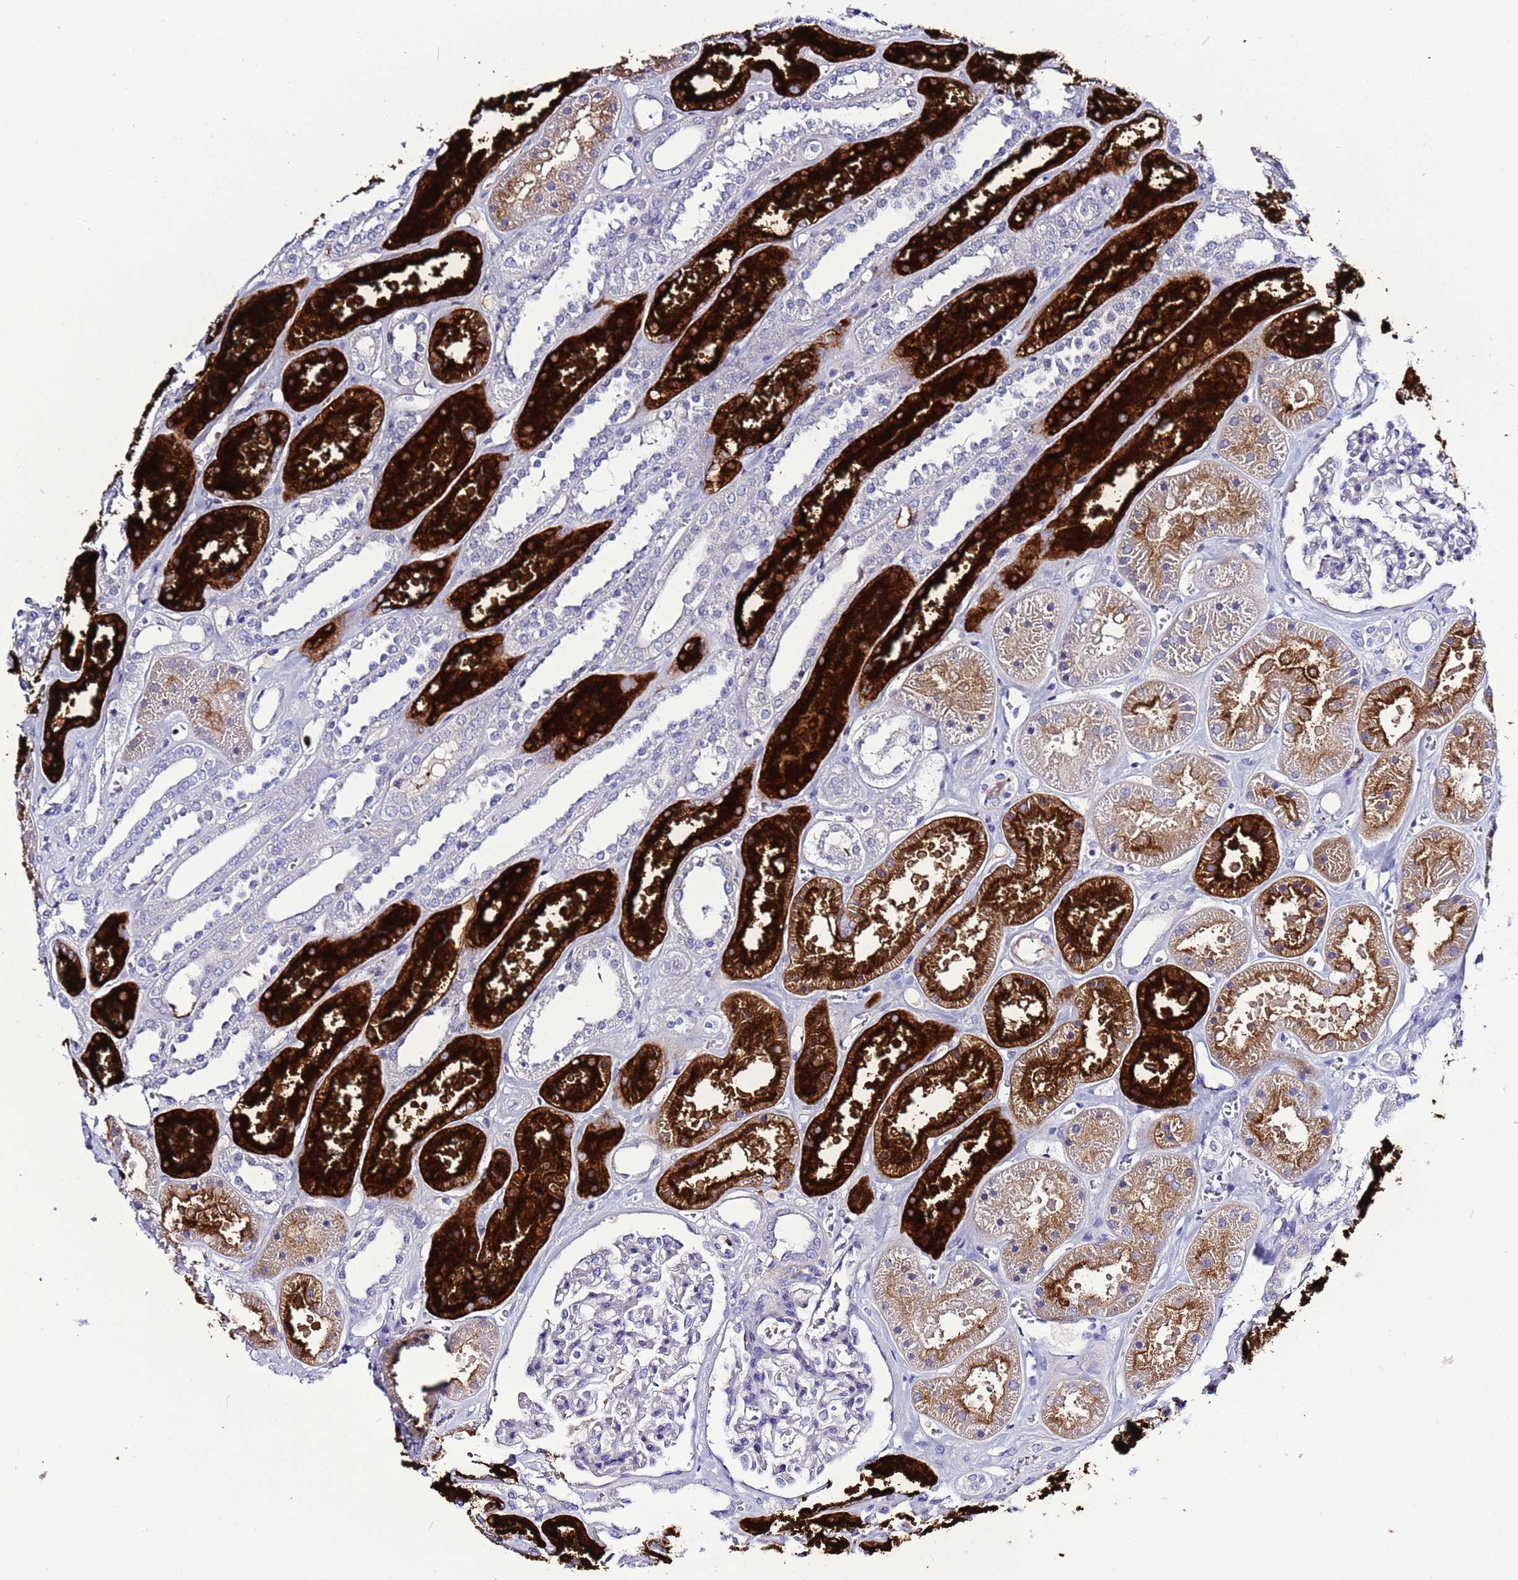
{"staining": {"intensity": "negative", "quantity": "none", "location": "none"}, "tissue": "kidney", "cell_type": "Cells in glomeruli", "image_type": "normal", "snomed": [{"axis": "morphology", "description": "Normal tissue, NOS"}, {"axis": "topography", "description": "Kidney"}], "caption": "DAB (3,3'-diaminobenzidine) immunohistochemical staining of benign kidney shows no significant expression in cells in glomeruli. Brightfield microscopy of immunohistochemistry (IHC) stained with DAB (brown) and hematoxylin (blue), captured at high magnification.", "gene": "C4orf46", "patient": {"sex": "female", "age": 41}}